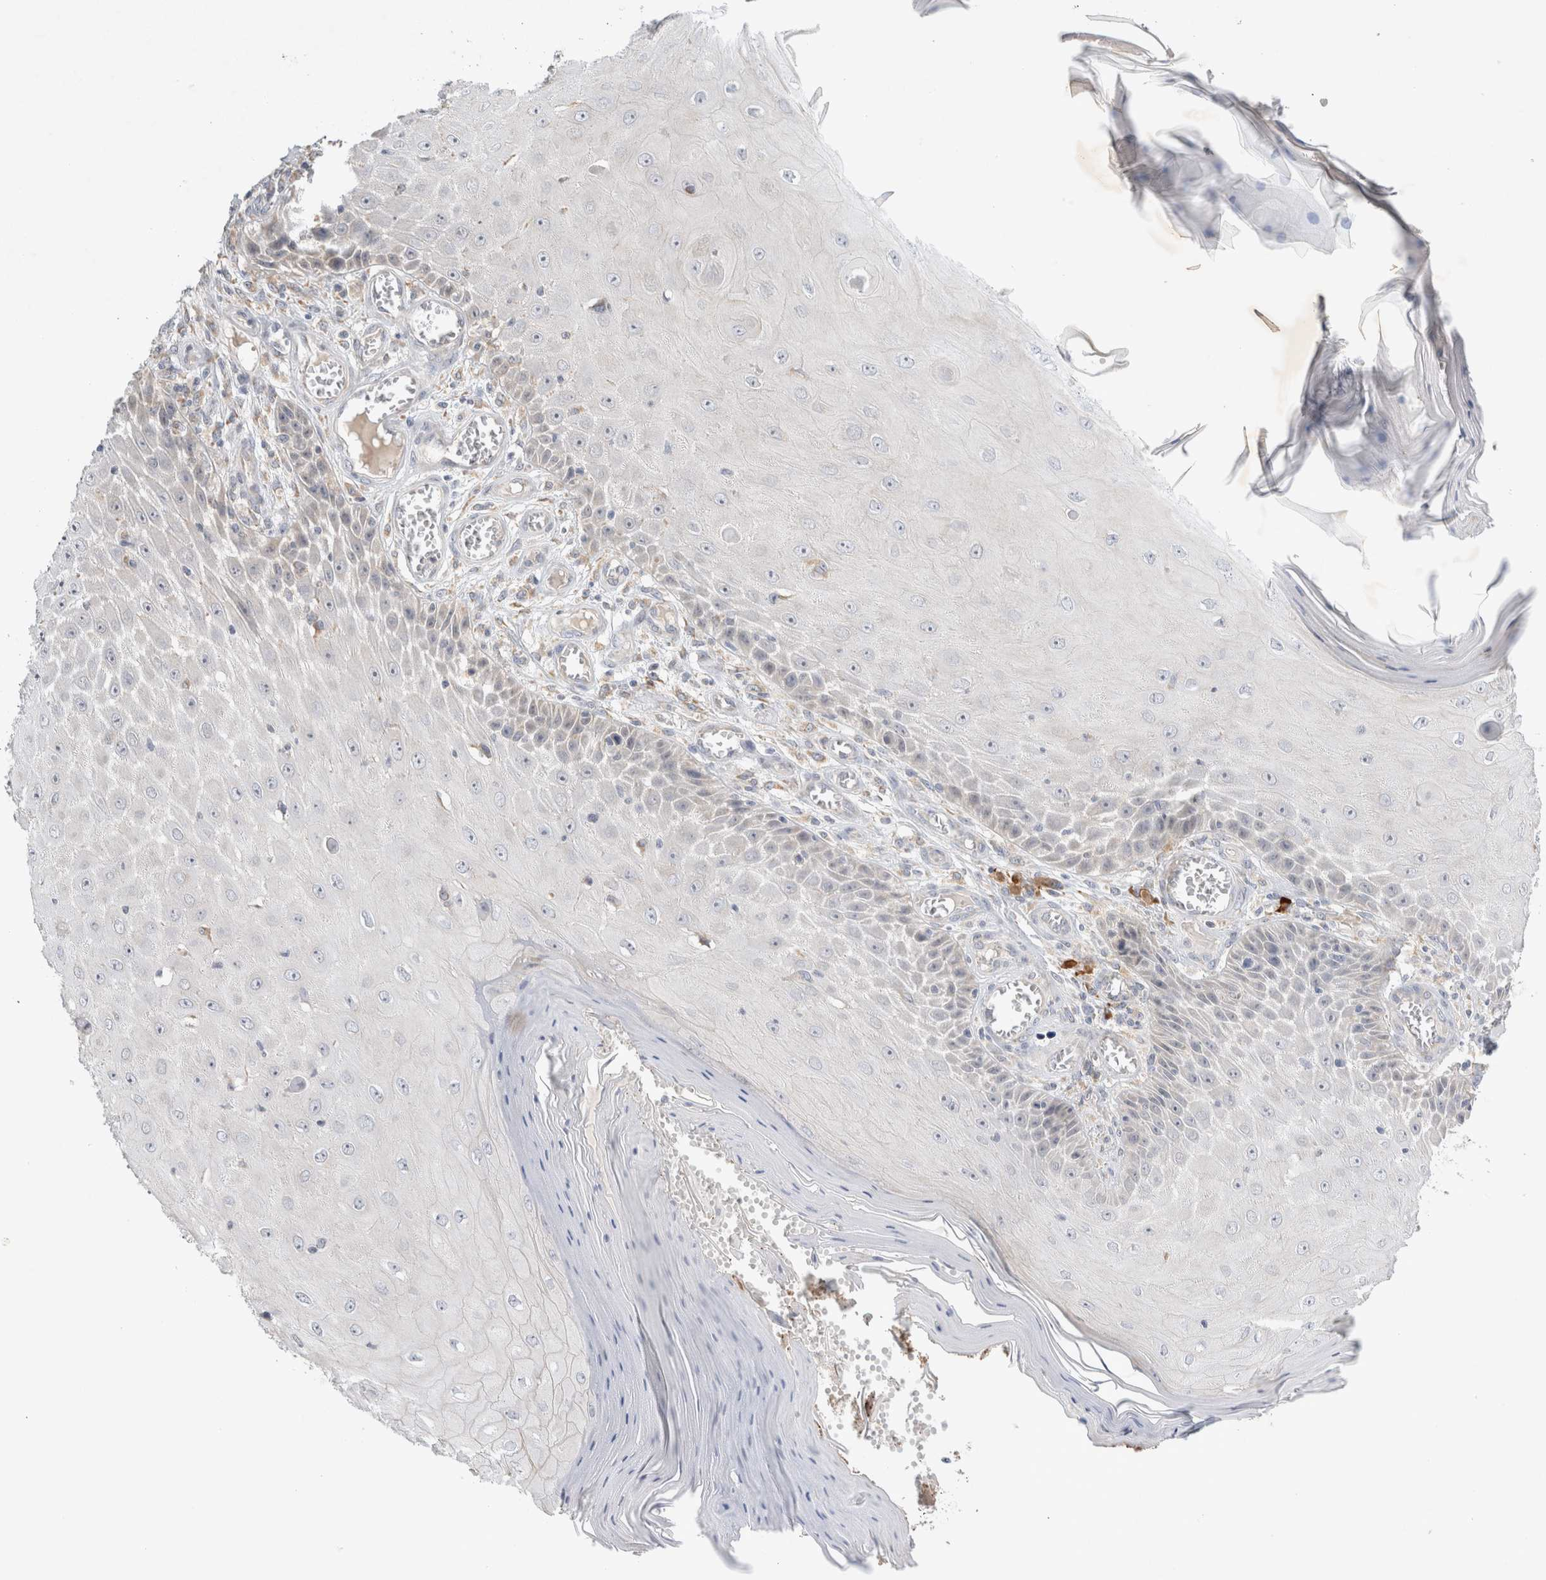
{"staining": {"intensity": "negative", "quantity": "none", "location": "none"}, "tissue": "skin cancer", "cell_type": "Tumor cells", "image_type": "cancer", "snomed": [{"axis": "morphology", "description": "Squamous cell carcinoma, NOS"}, {"axis": "topography", "description": "Skin"}], "caption": "Protein analysis of skin cancer (squamous cell carcinoma) reveals no significant expression in tumor cells.", "gene": "NEDD4L", "patient": {"sex": "female", "age": 73}}